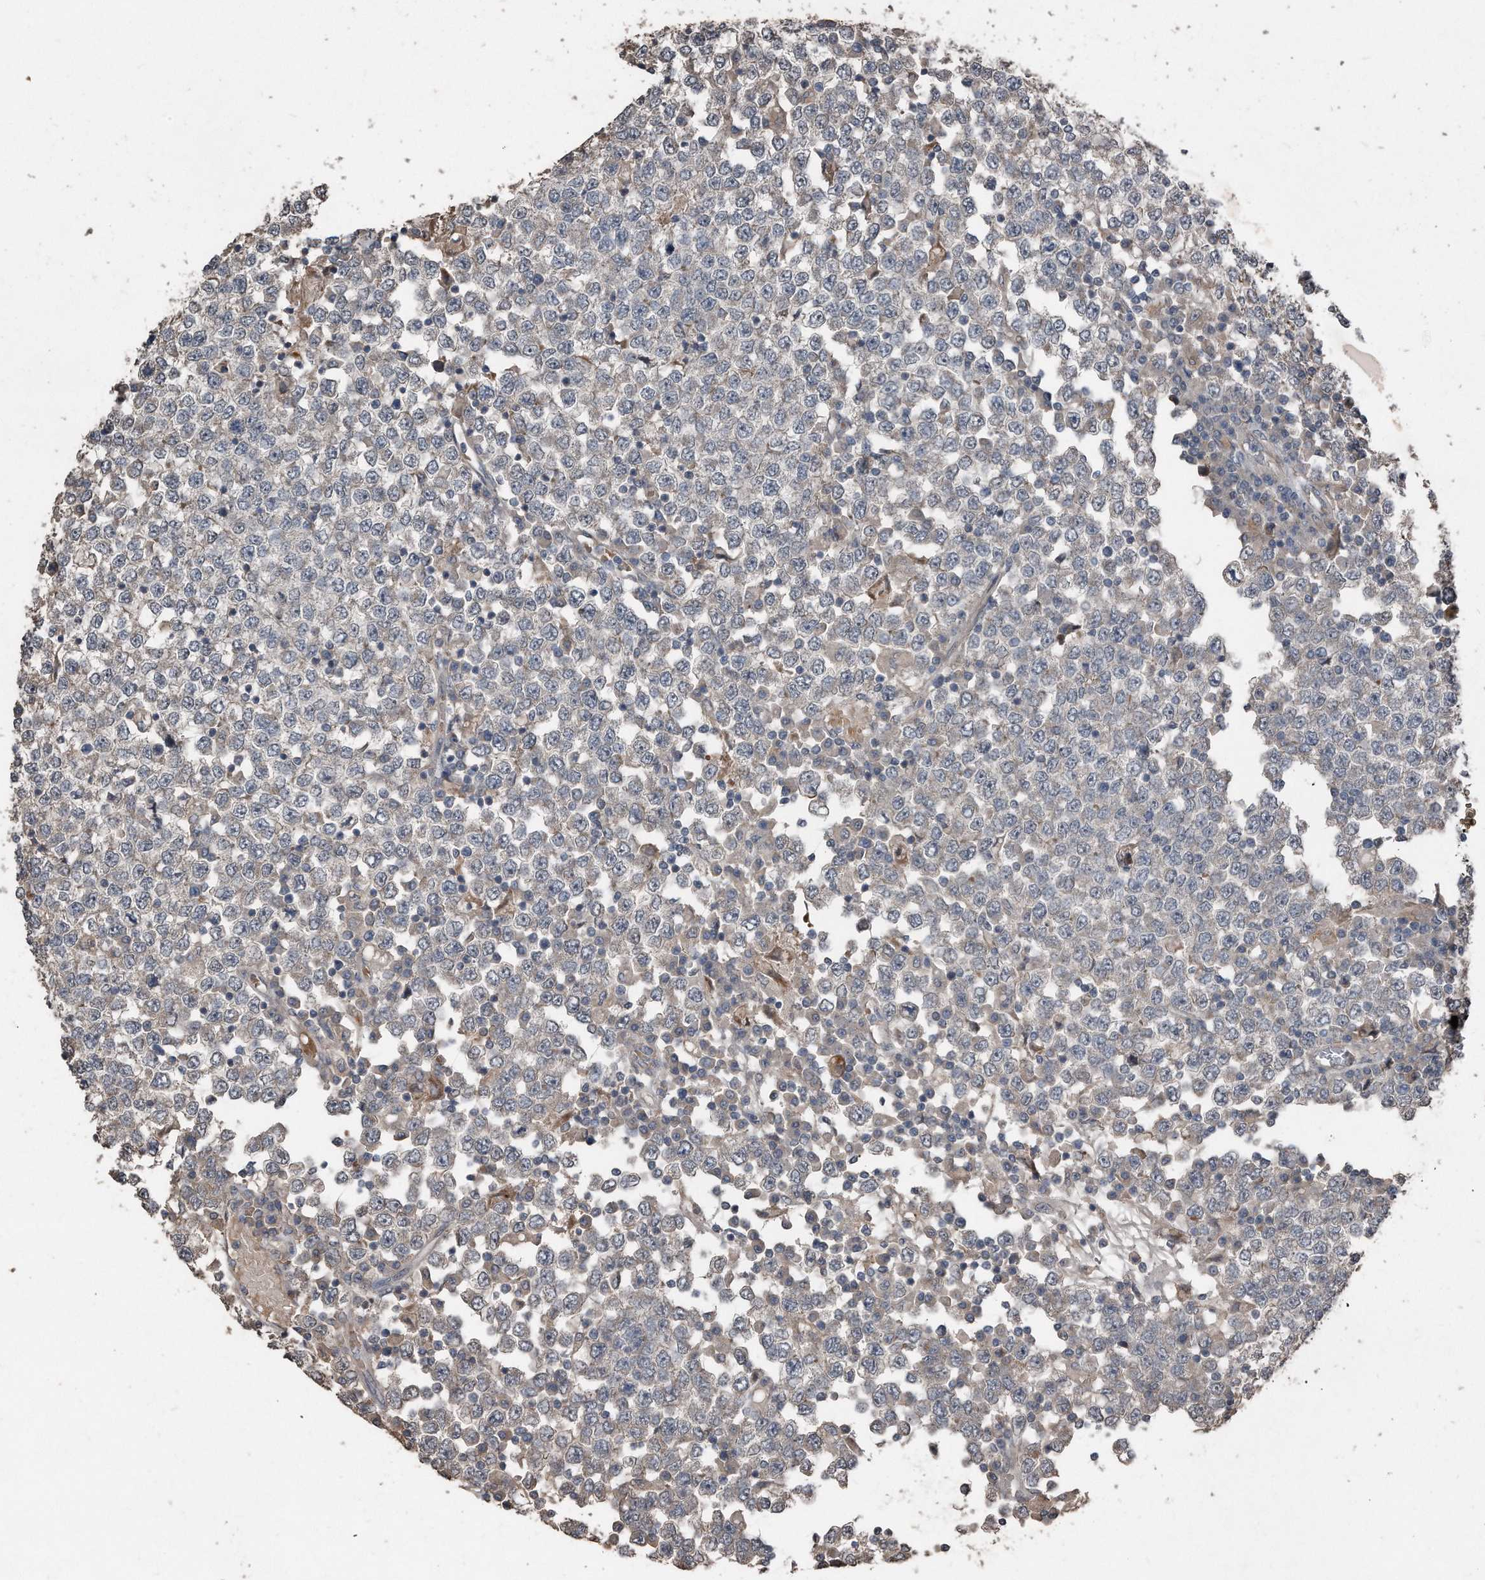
{"staining": {"intensity": "negative", "quantity": "none", "location": "none"}, "tissue": "testis cancer", "cell_type": "Tumor cells", "image_type": "cancer", "snomed": [{"axis": "morphology", "description": "Seminoma, NOS"}, {"axis": "topography", "description": "Testis"}], "caption": "The image demonstrates no staining of tumor cells in testis cancer. (DAB (3,3'-diaminobenzidine) IHC with hematoxylin counter stain).", "gene": "ANKRD10", "patient": {"sex": "male", "age": 65}}